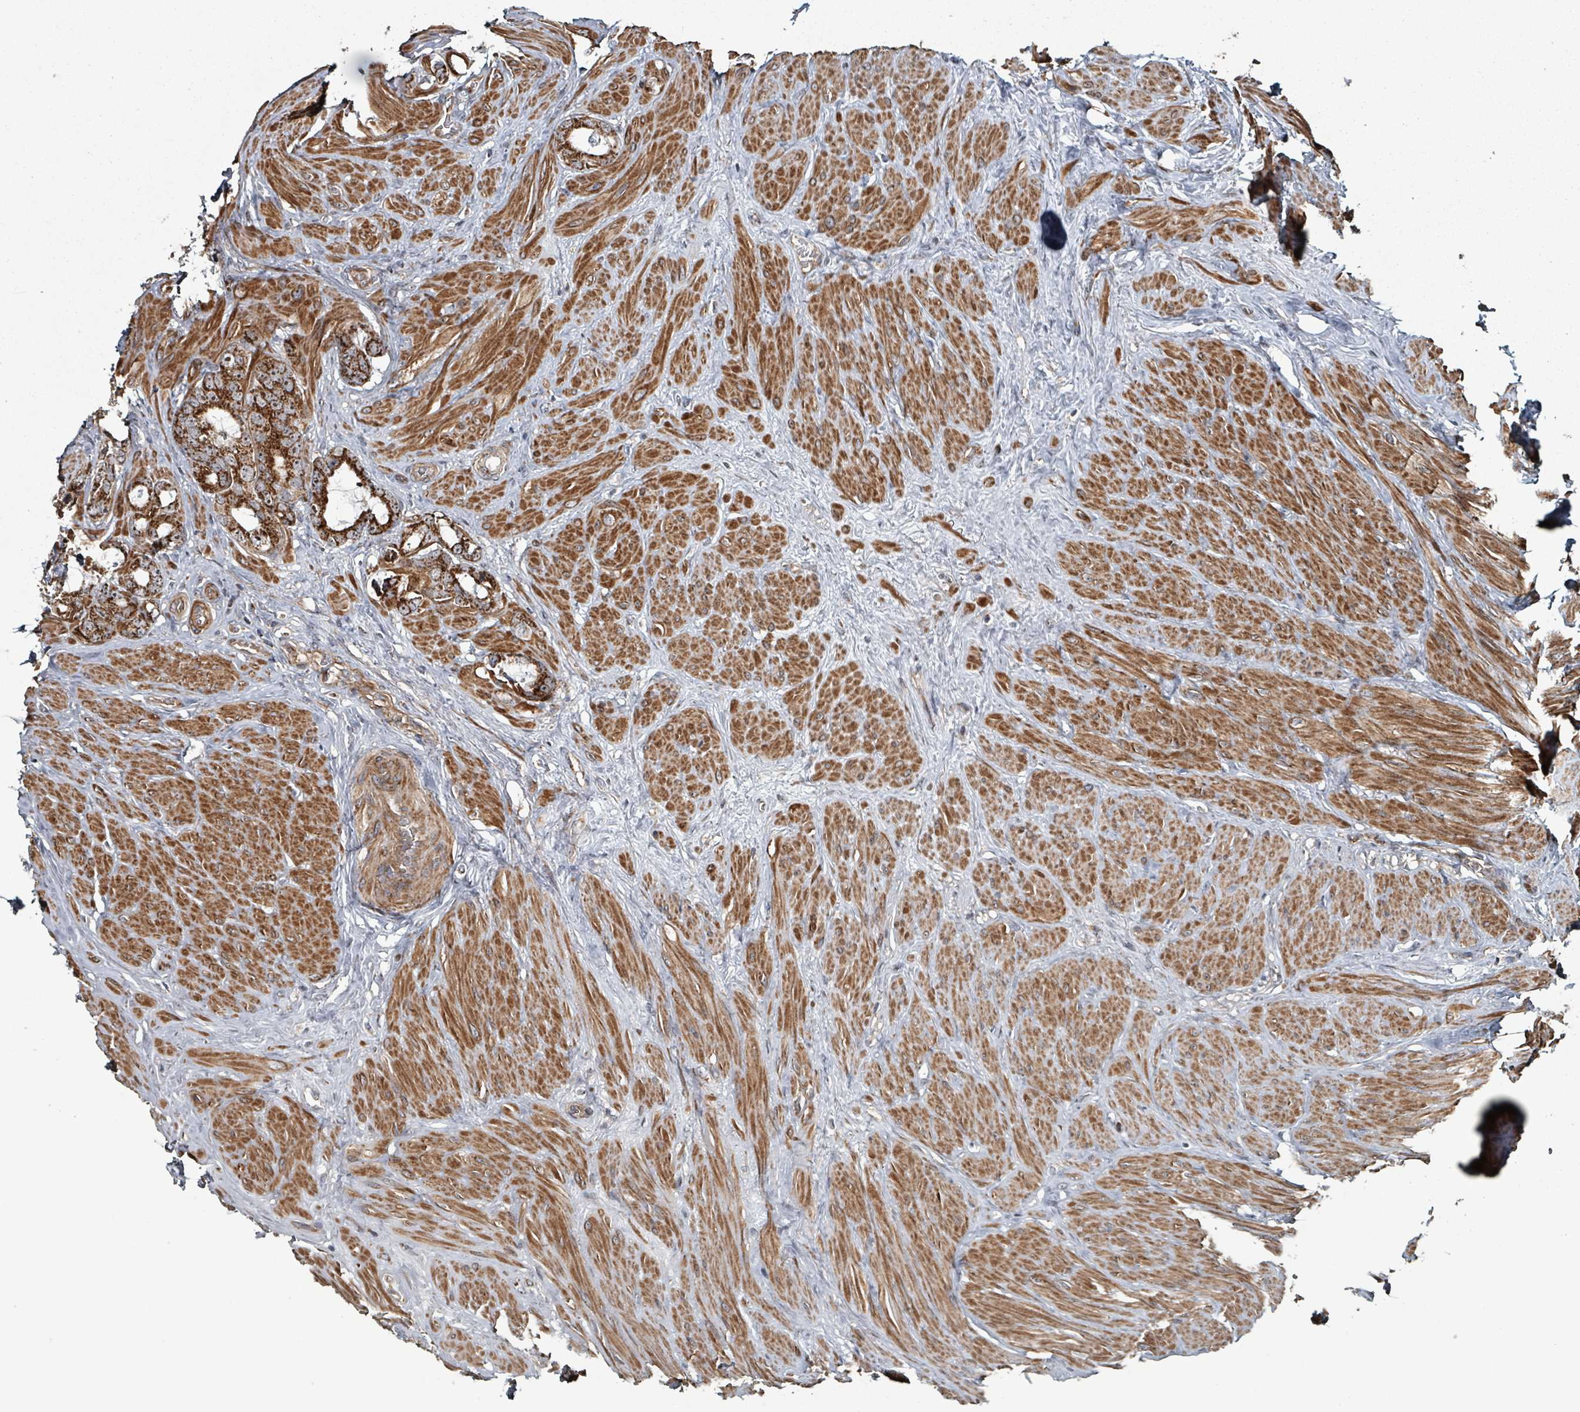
{"staining": {"intensity": "strong", "quantity": ">75%", "location": "cytoplasmic/membranous"}, "tissue": "prostate cancer", "cell_type": "Tumor cells", "image_type": "cancer", "snomed": [{"axis": "morphology", "description": "Adenocarcinoma, Low grade"}, {"axis": "topography", "description": "Prostate"}], "caption": "Immunohistochemistry (IHC) micrograph of human prostate cancer stained for a protein (brown), which shows high levels of strong cytoplasmic/membranous staining in about >75% of tumor cells.", "gene": "MRPL4", "patient": {"sex": "male", "age": 71}}